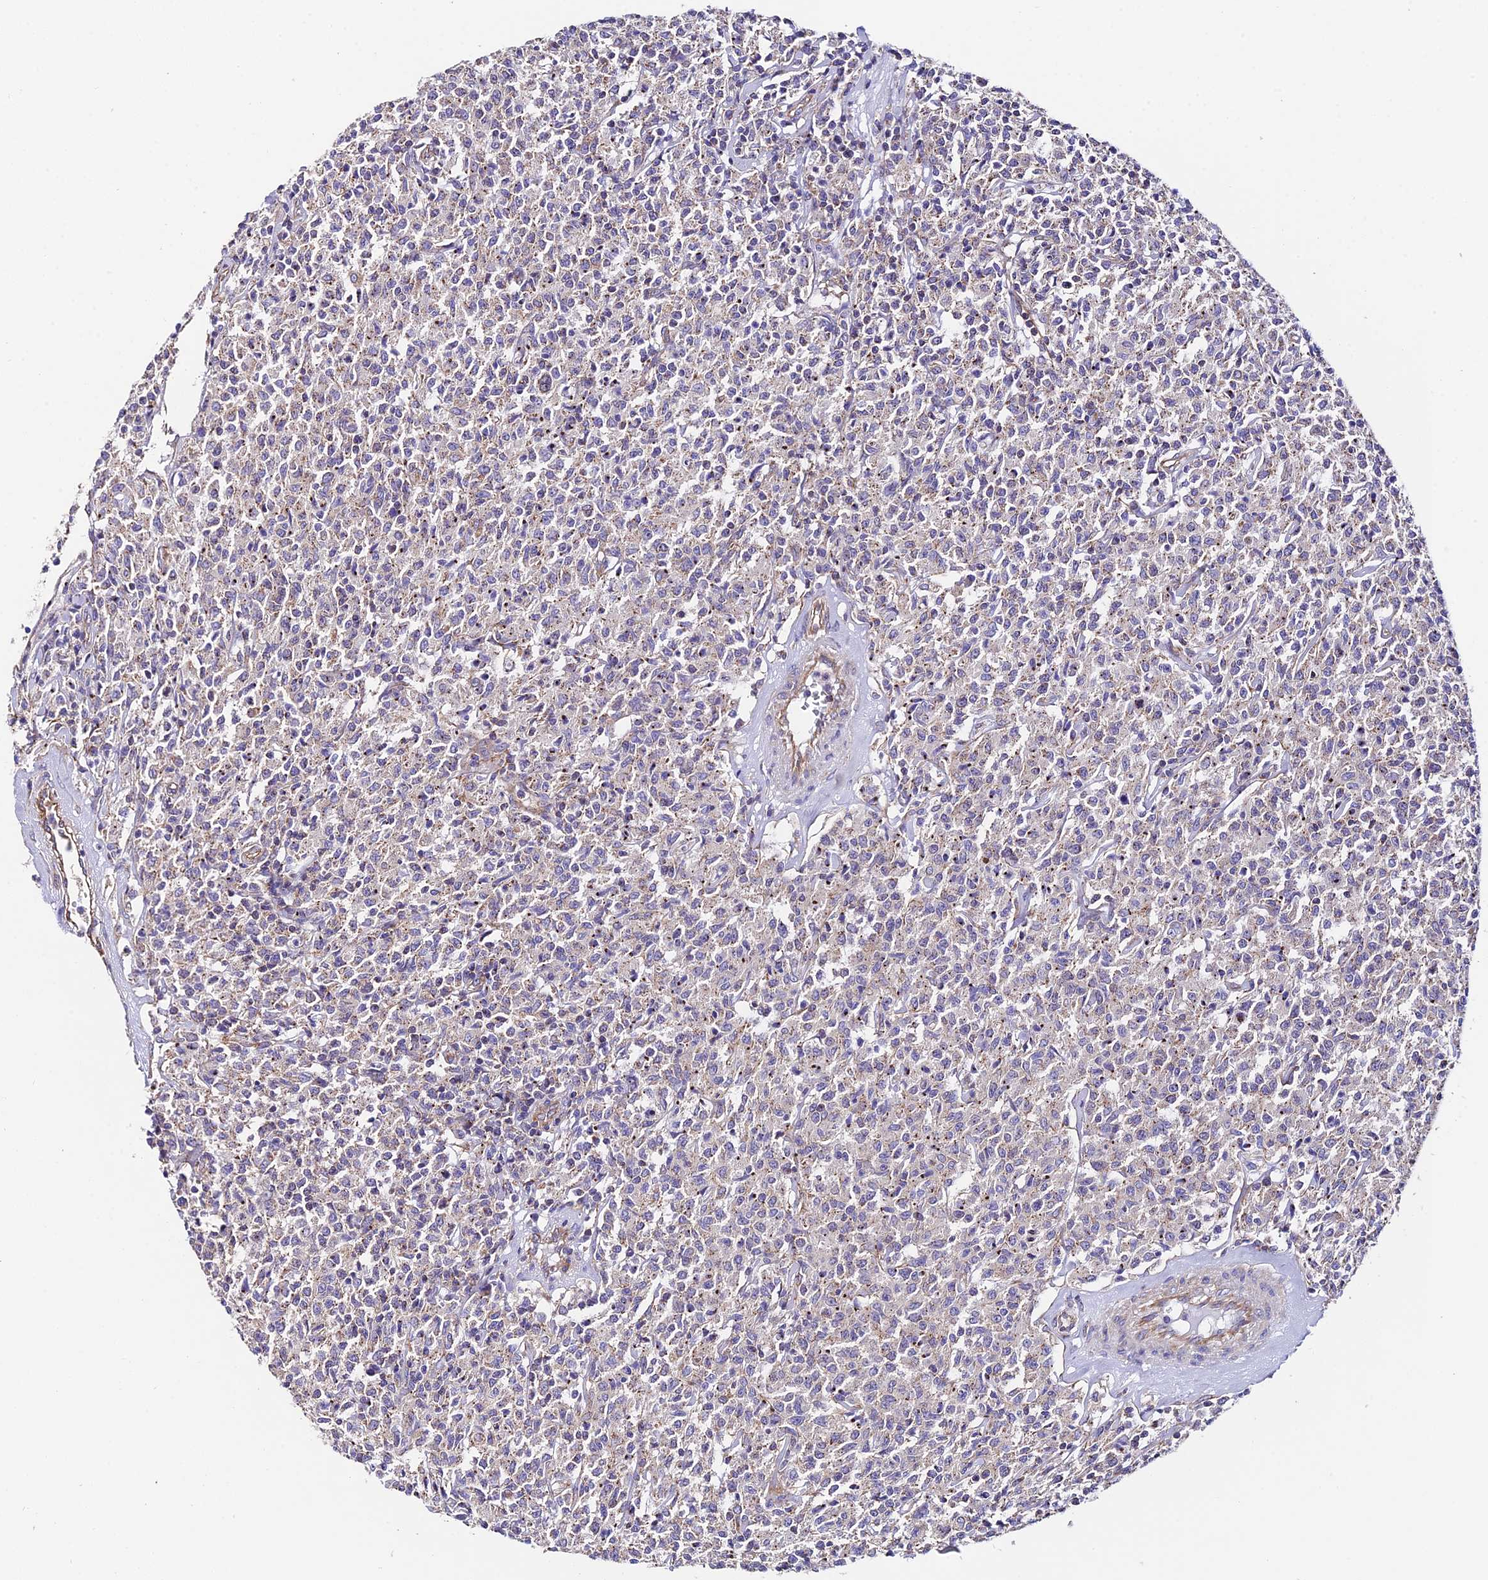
{"staining": {"intensity": "weak", "quantity": "<25%", "location": "cytoplasmic/membranous"}, "tissue": "lymphoma", "cell_type": "Tumor cells", "image_type": "cancer", "snomed": [{"axis": "morphology", "description": "Malignant lymphoma, non-Hodgkin's type, Low grade"}, {"axis": "topography", "description": "Small intestine"}], "caption": "This photomicrograph is of malignant lymphoma, non-Hodgkin's type (low-grade) stained with immunohistochemistry to label a protein in brown with the nuclei are counter-stained blue. There is no staining in tumor cells.", "gene": "QRFP", "patient": {"sex": "female", "age": 59}}